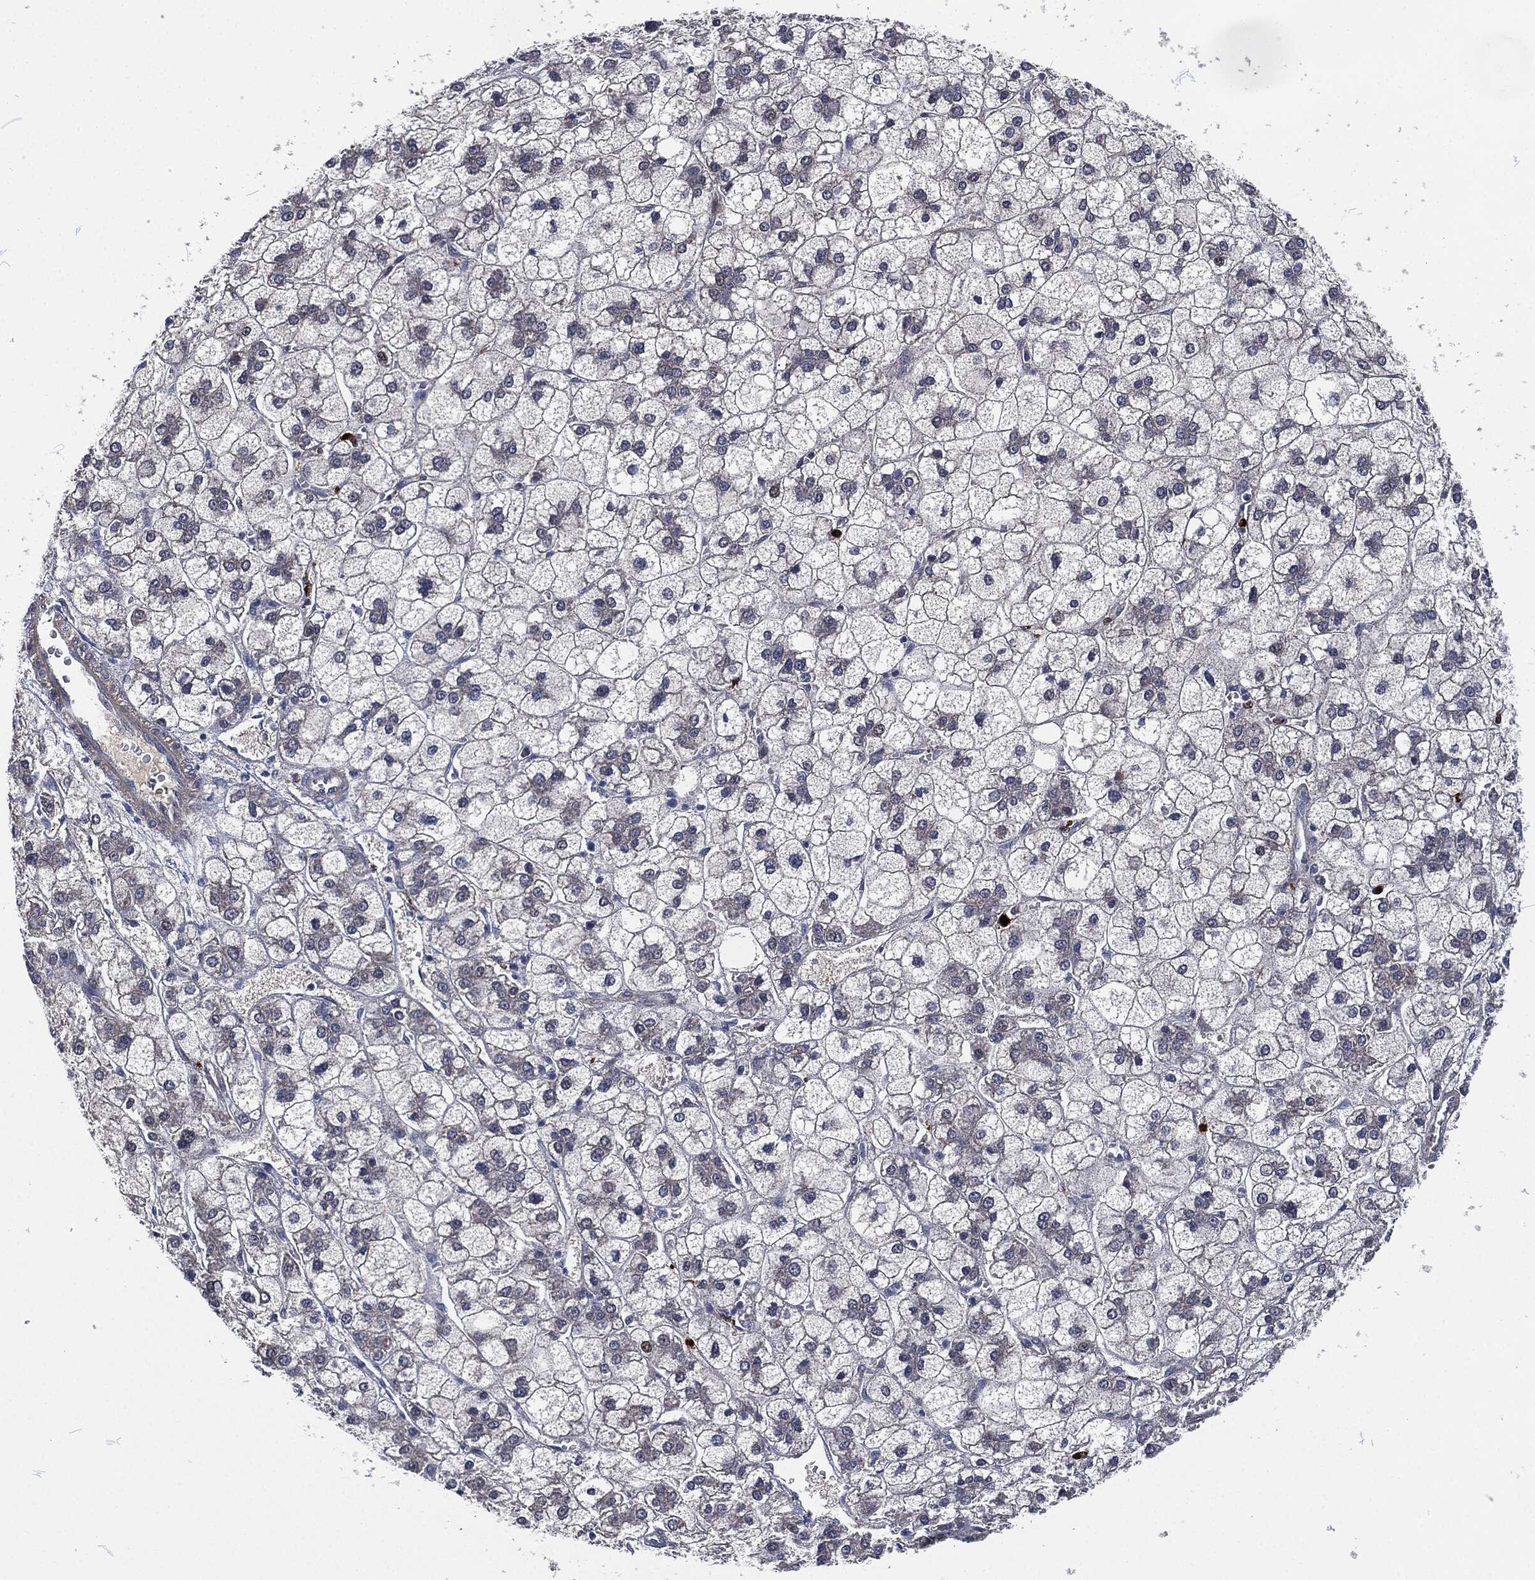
{"staining": {"intensity": "negative", "quantity": "none", "location": "none"}, "tissue": "liver cancer", "cell_type": "Tumor cells", "image_type": "cancer", "snomed": [{"axis": "morphology", "description": "Carcinoma, Hepatocellular, NOS"}, {"axis": "topography", "description": "Liver"}], "caption": "DAB (3,3'-diaminobenzidine) immunohistochemical staining of human liver hepatocellular carcinoma reveals no significant staining in tumor cells.", "gene": "MPO", "patient": {"sex": "male", "age": 73}}